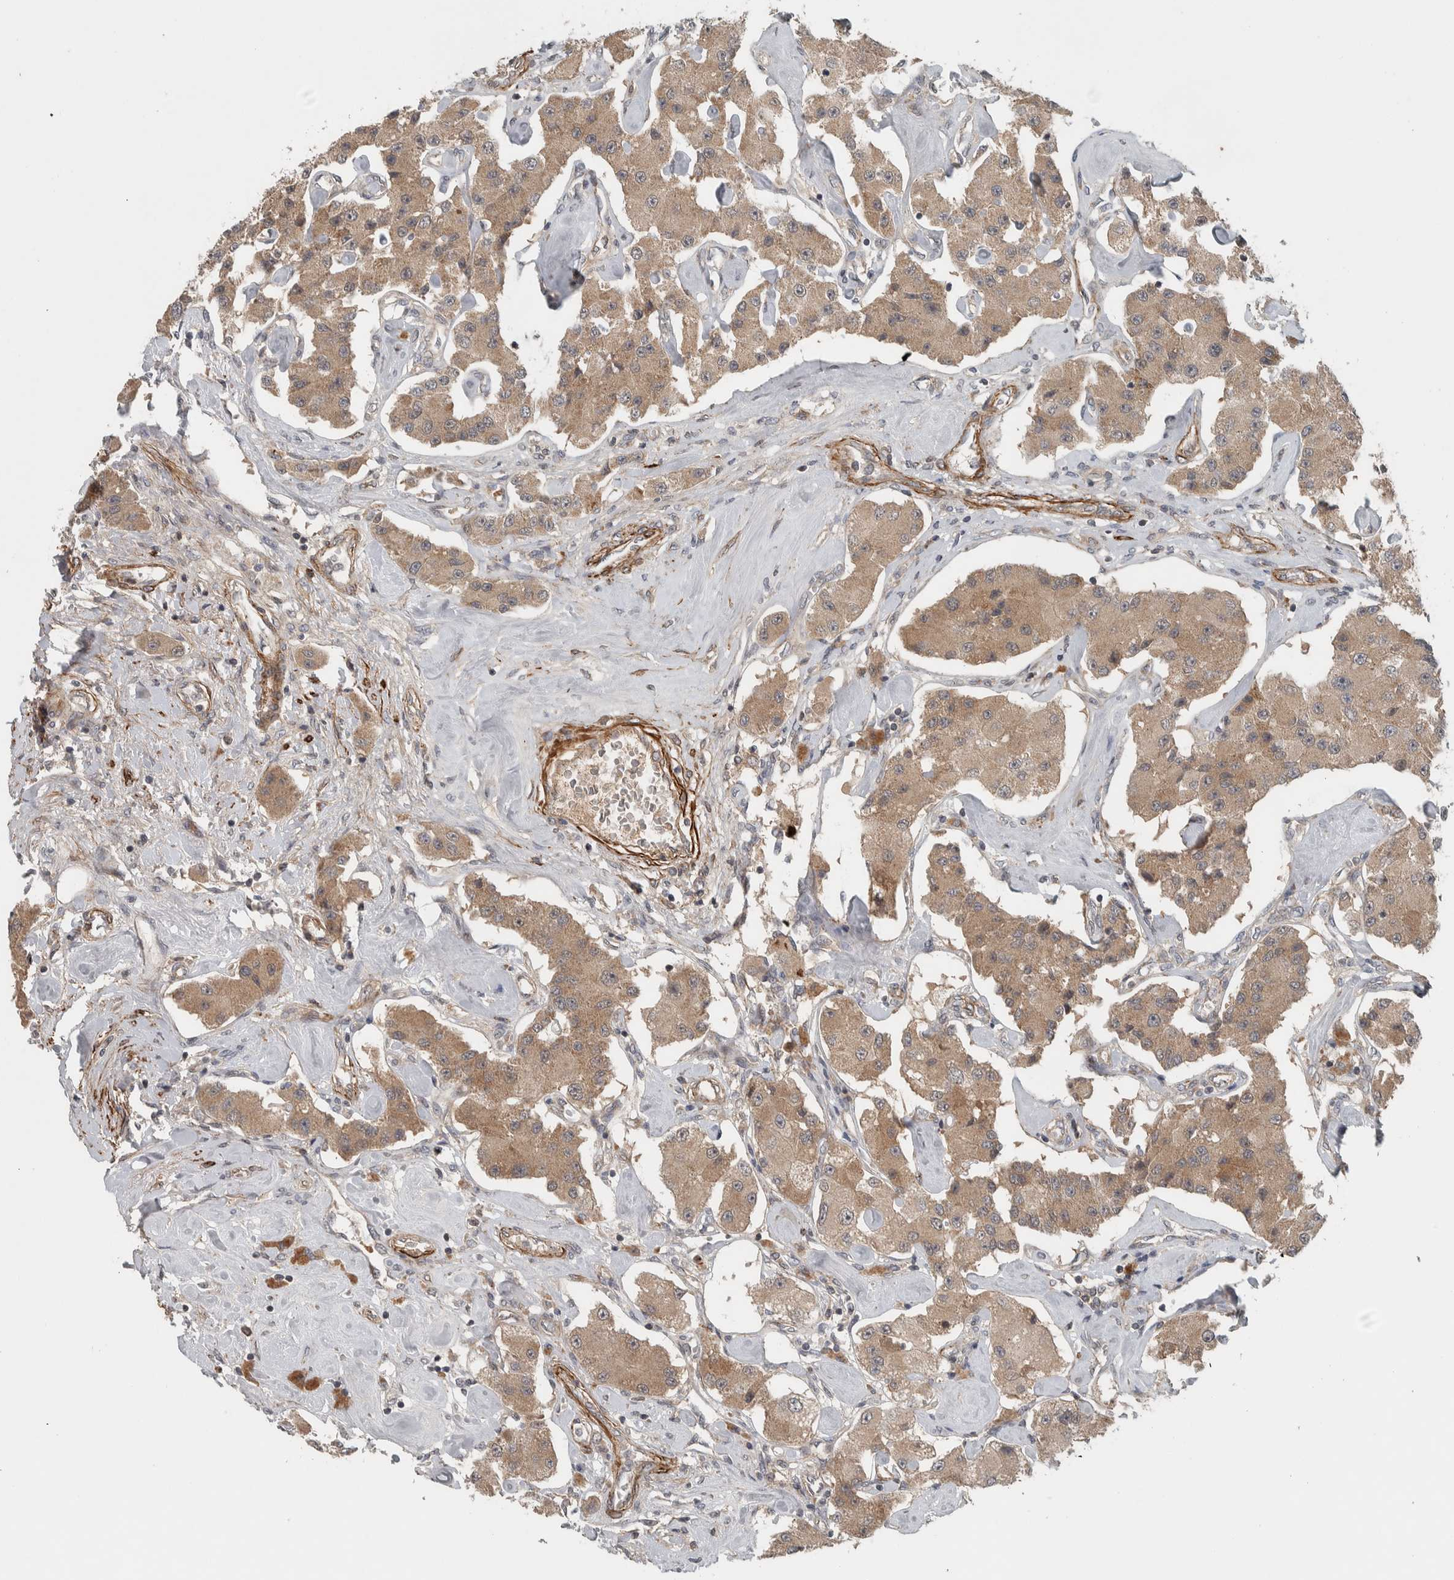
{"staining": {"intensity": "moderate", "quantity": ">75%", "location": "cytoplasmic/membranous"}, "tissue": "carcinoid", "cell_type": "Tumor cells", "image_type": "cancer", "snomed": [{"axis": "morphology", "description": "Carcinoid, malignant, NOS"}, {"axis": "topography", "description": "Pancreas"}], "caption": "Immunohistochemistry (DAB) staining of human carcinoid reveals moderate cytoplasmic/membranous protein expression in about >75% of tumor cells. The protein of interest is shown in brown color, while the nuclei are stained blue.", "gene": "LBHD1", "patient": {"sex": "male", "age": 41}}